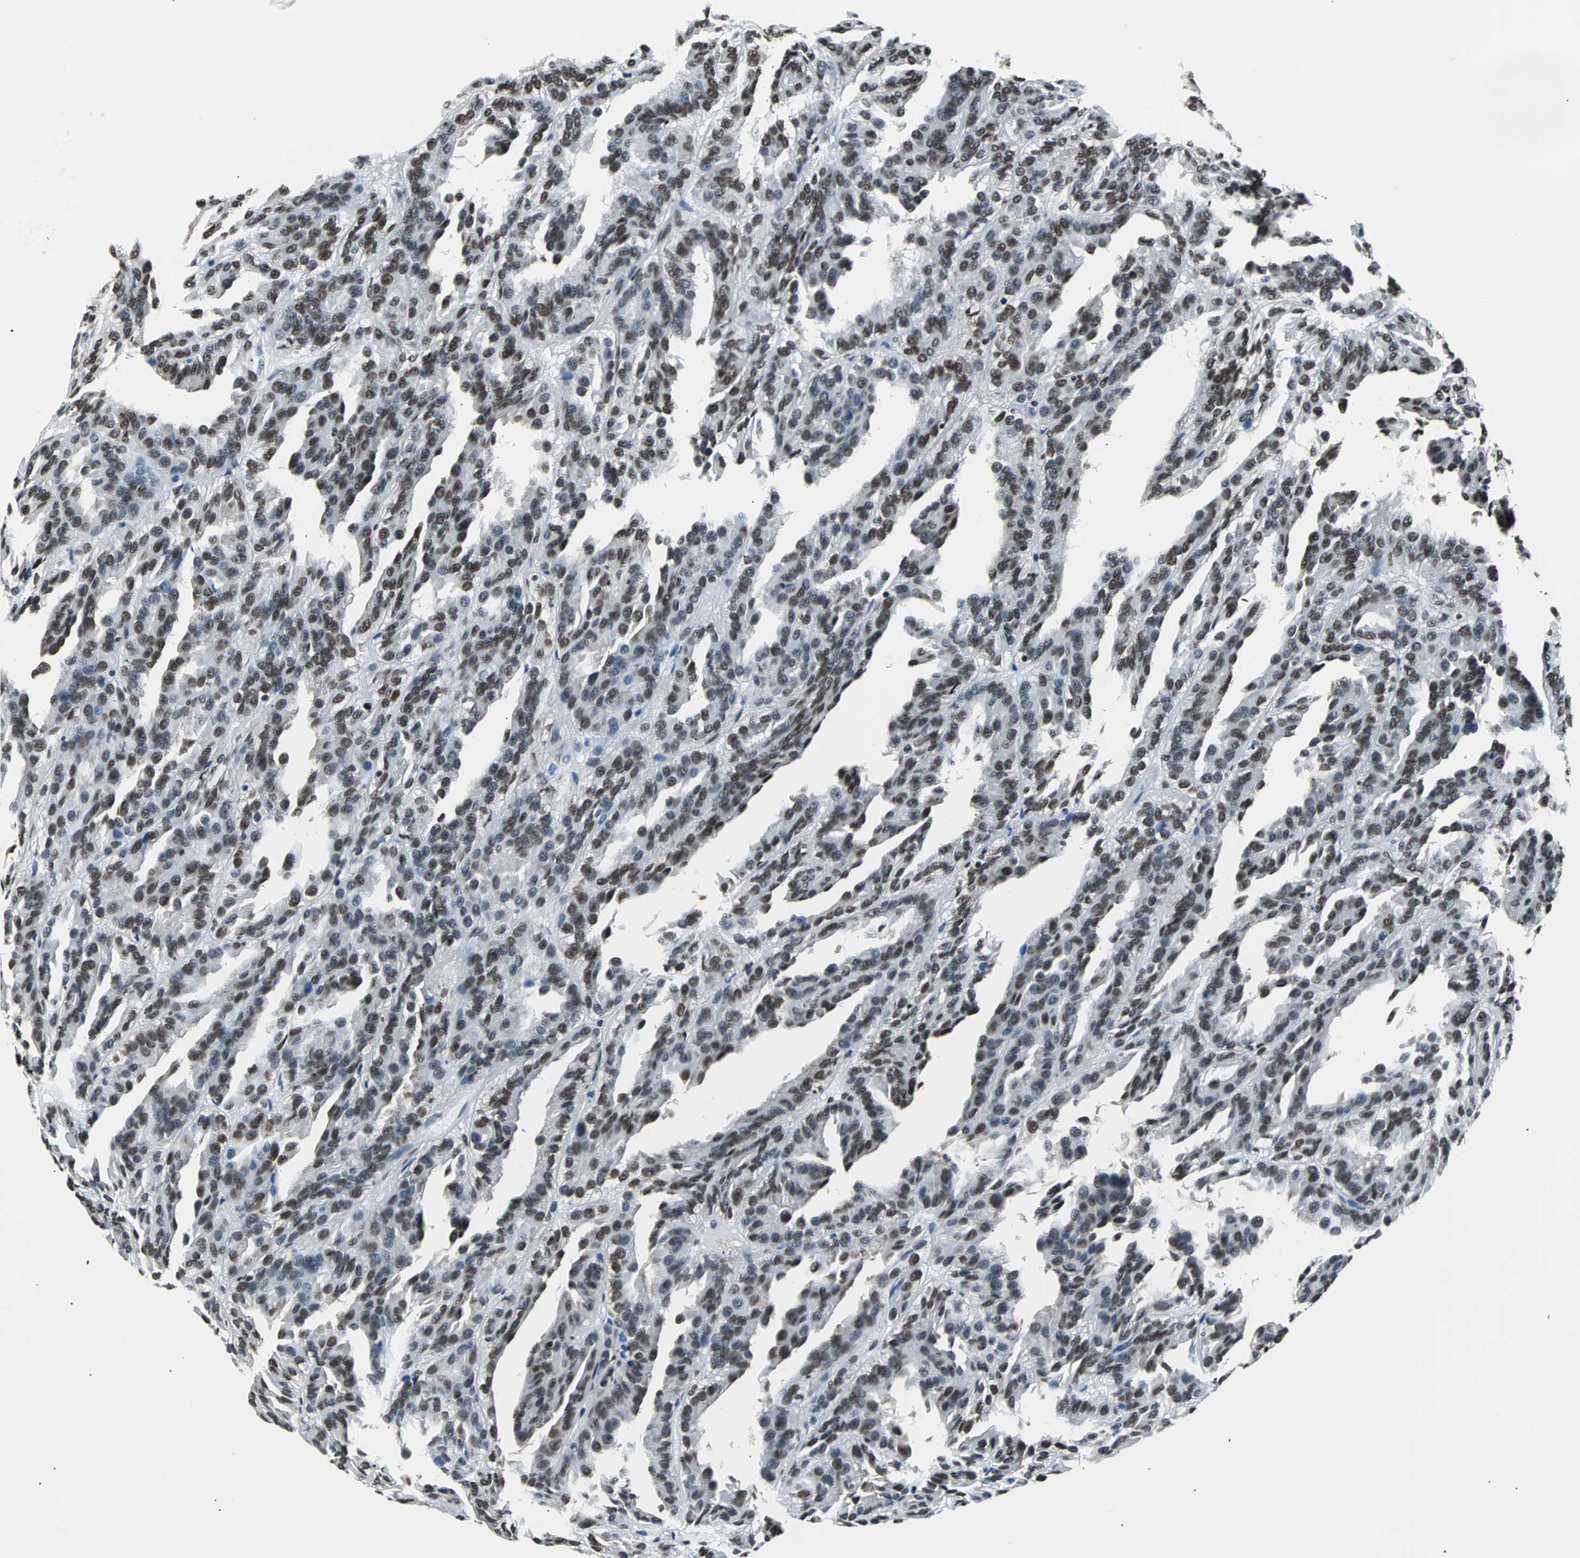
{"staining": {"intensity": "moderate", "quantity": ">75%", "location": "nuclear"}, "tissue": "renal cancer", "cell_type": "Tumor cells", "image_type": "cancer", "snomed": [{"axis": "morphology", "description": "Adenocarcinoma, NOS"}, {"axis": "topography", "description": "Kidney"}], "caption": "High-magnification brightfield microscopy of adenocarcinoma (renal) stained with DAB (3,3'-diaminobenzidine) (brown) and counterstained with hematoxylin (blue). tumor cells exhibit moderate nuclear positivity is present in approximately>75% of cells. (DAB (3,3'-diaminobenzidine) = brown stain, brightfield microscopy at high magnification).", "gene": "FUBP1", "patient": {"sex": "male", "age": 46}}